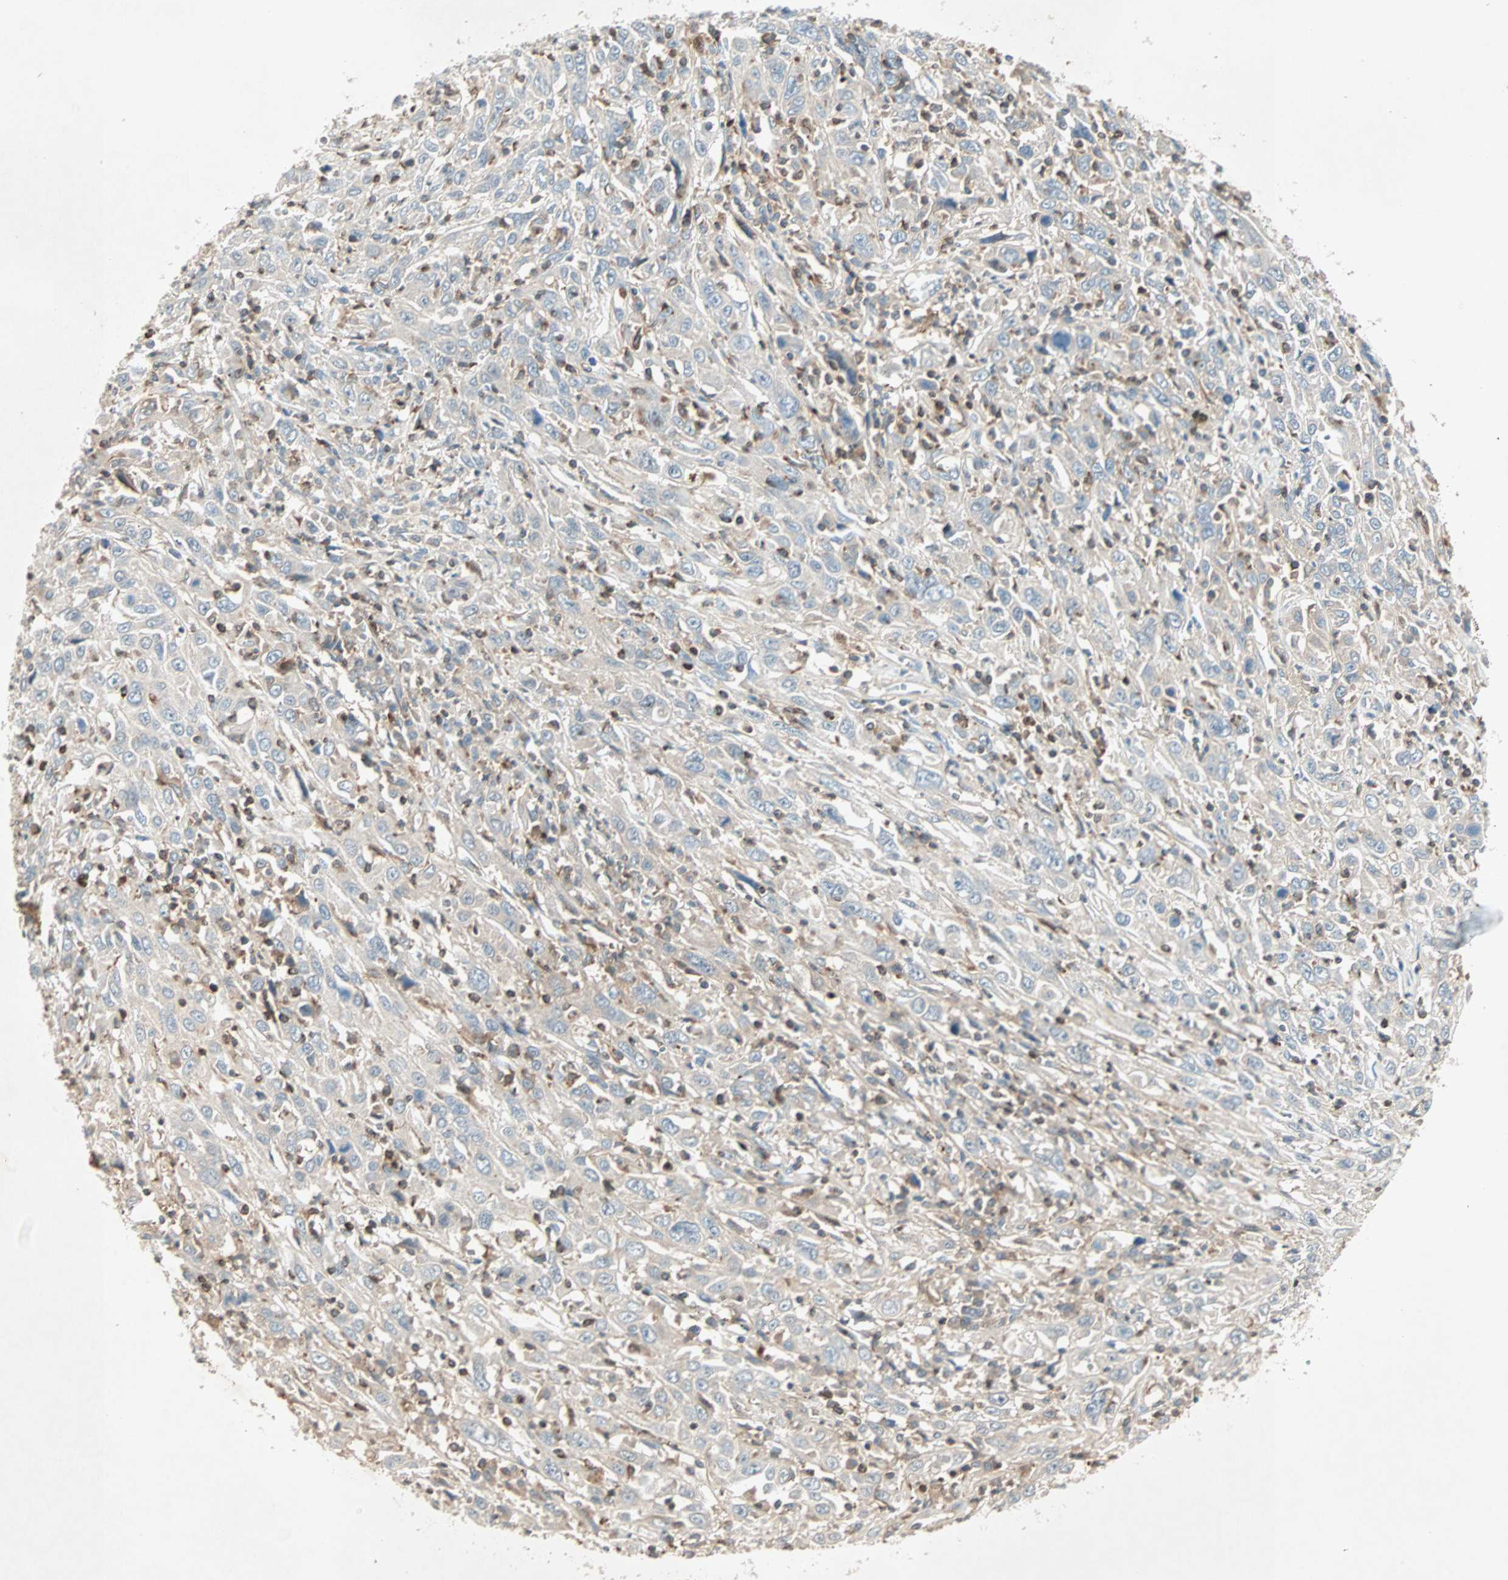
{"staining": {"intensity": "weak", "quantity": ">75%", "location": "cytoplasmic/membranous"}, "tissue": "cervical cancer", "cell_type": "Tumor cells", "image_type": "cancer", "snomed": [{"axis": "morphology", "description": "Squamous cell carcinoma, NOS"}, {"axis": "topography", "description": "Cervix"}], "caption": "A brown stain labels weak cytoplasmic/membranous staining of a protein in cervical cancer tumor cells.", "gene": "TEC", "patient": {"sex": "female", "age": 46}}